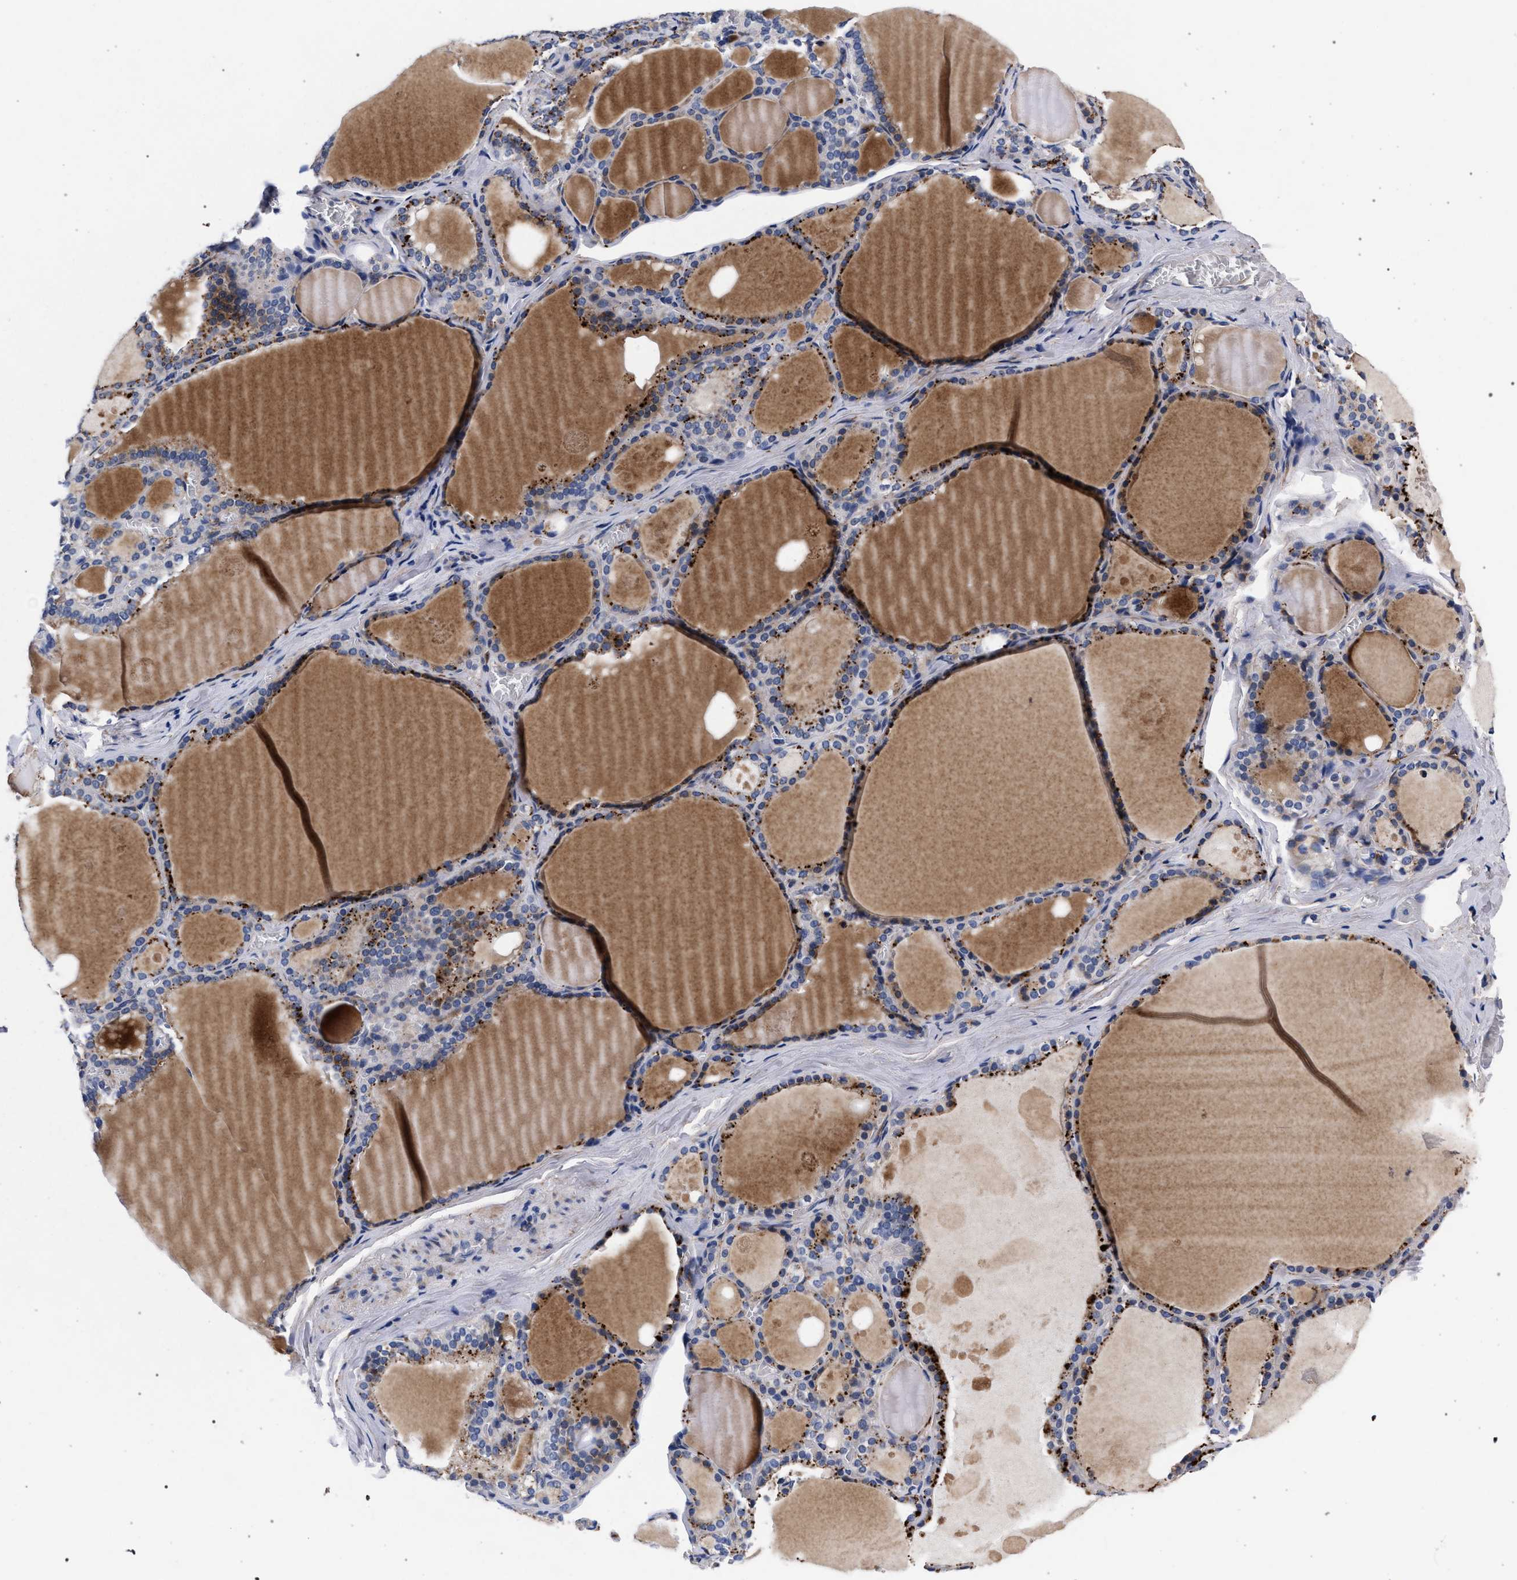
{"staining": {"intensity": "strong", "quantity": ">75%", "location": "cytoplasmic/membranous"}, "tissue": "thyroid gland", "cell_type": "Glandular cells", "image_type": "normal", "snomed": [{"axis": "morphology", "description": "Normal tissue, NOS"}, {"axis": "topography", "description": "Thyroid gland"}], "caption": "Protein staining demonstrates strong cytoplasmic/membranous positivity in approximately >75% of glandular cells in normal thyroid gland.", "gene": "ACOX1", "patient": {"sex": "male", "age": 56}}